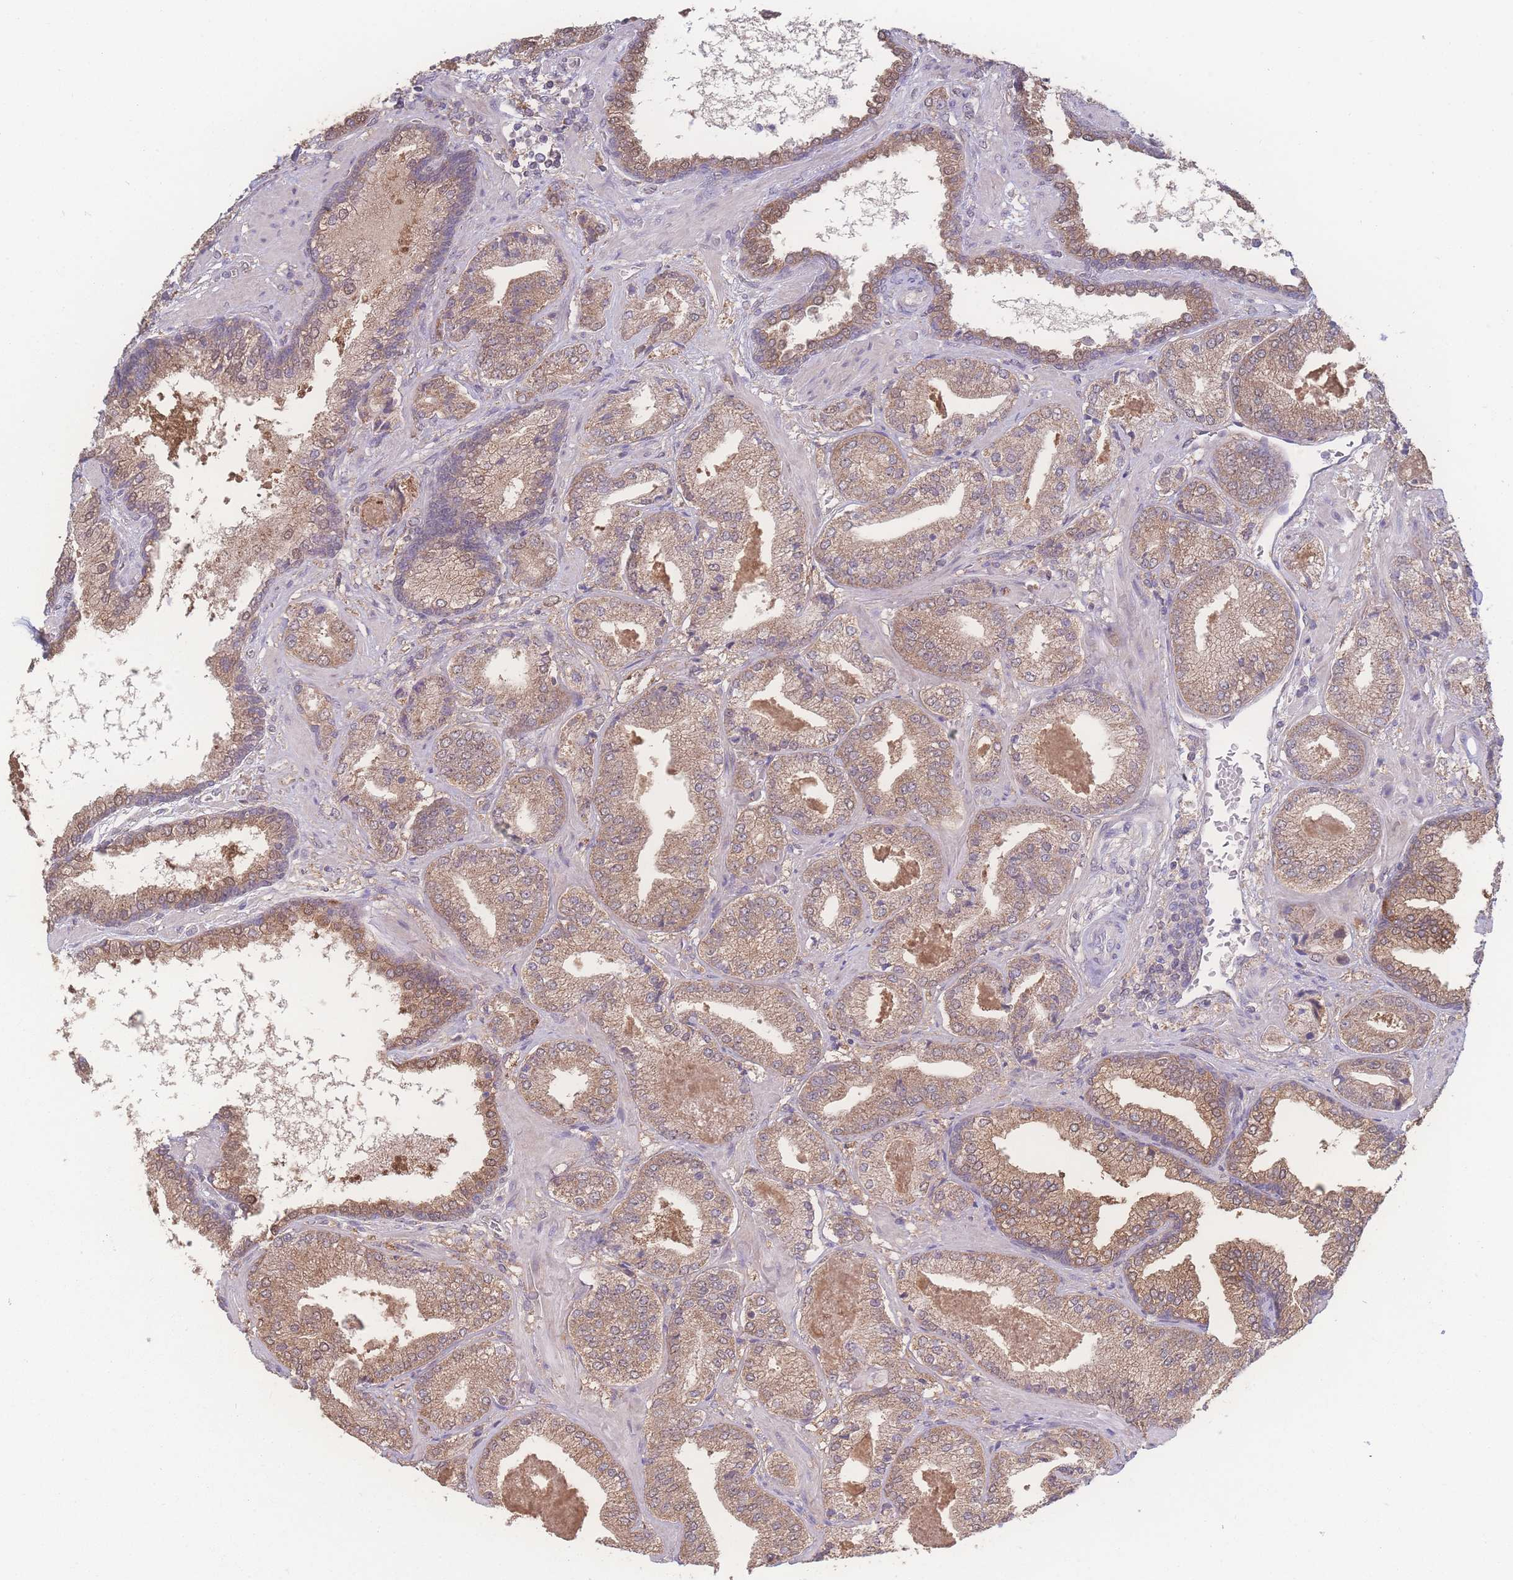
{"staining": {"intensity": "moderate", "quantity": ">75%", "location": "cytoplasmic/membranous"}, "tissue": "prostate cancer", "cell_type": "Tumor cells", "image_type": "cancer", "snomed": [{"axis": "morphology", "description": "Adenocarcinoma, High grade"}, {"axis": "topography", "description": "Prostate"}], "caption": "A medium amount of moderate cytoplasmic/membranous staining is seen in approximately >75% of tumor cells in prostate cancer tissue.", "gene": "GIPR", "patient": {"sex": "male", "age": 63}}